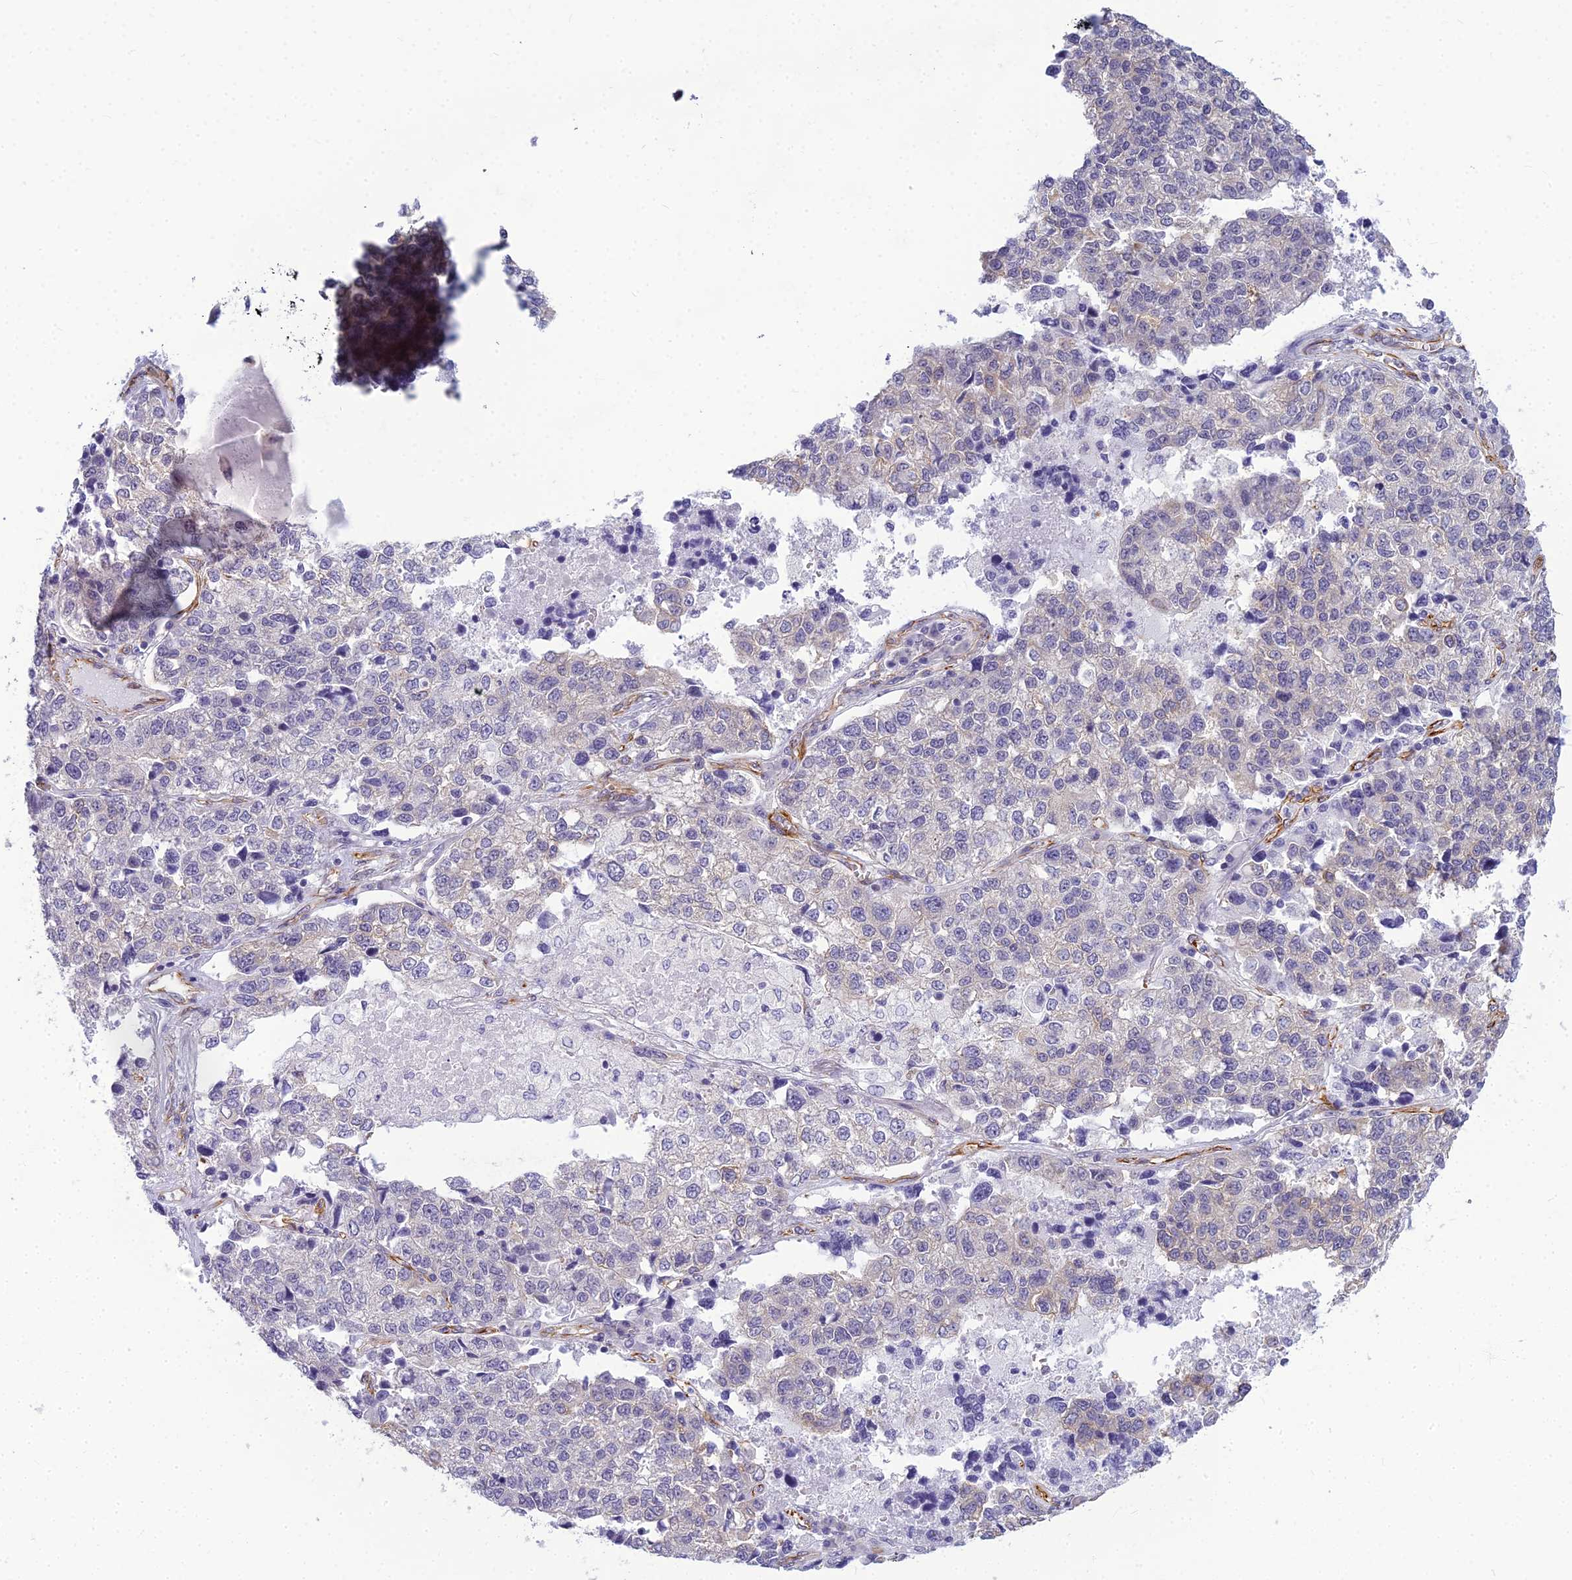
{"staining": {"intensity": "negative", "quantity": "none", "location": "none"}, "tissue": "lung cancer", "cell_type": "Tumor cells", "image_type": "cancer", "snomed": [{"axis": "morphology", "description": "Adenocarcinoma, NOS"}, {"axis": "topography", "description": "Lung"}], "caption": "Tumor cells are negative for brown protein staining in adenocarcinoma (lung). (Stains: DAB immunohistochemistry with hematoxylin counter stain, Microscopy: brightfield microscopy at high magnification).", "gene": "RGL3", "patient": {"sex": "male", "age": 49}}